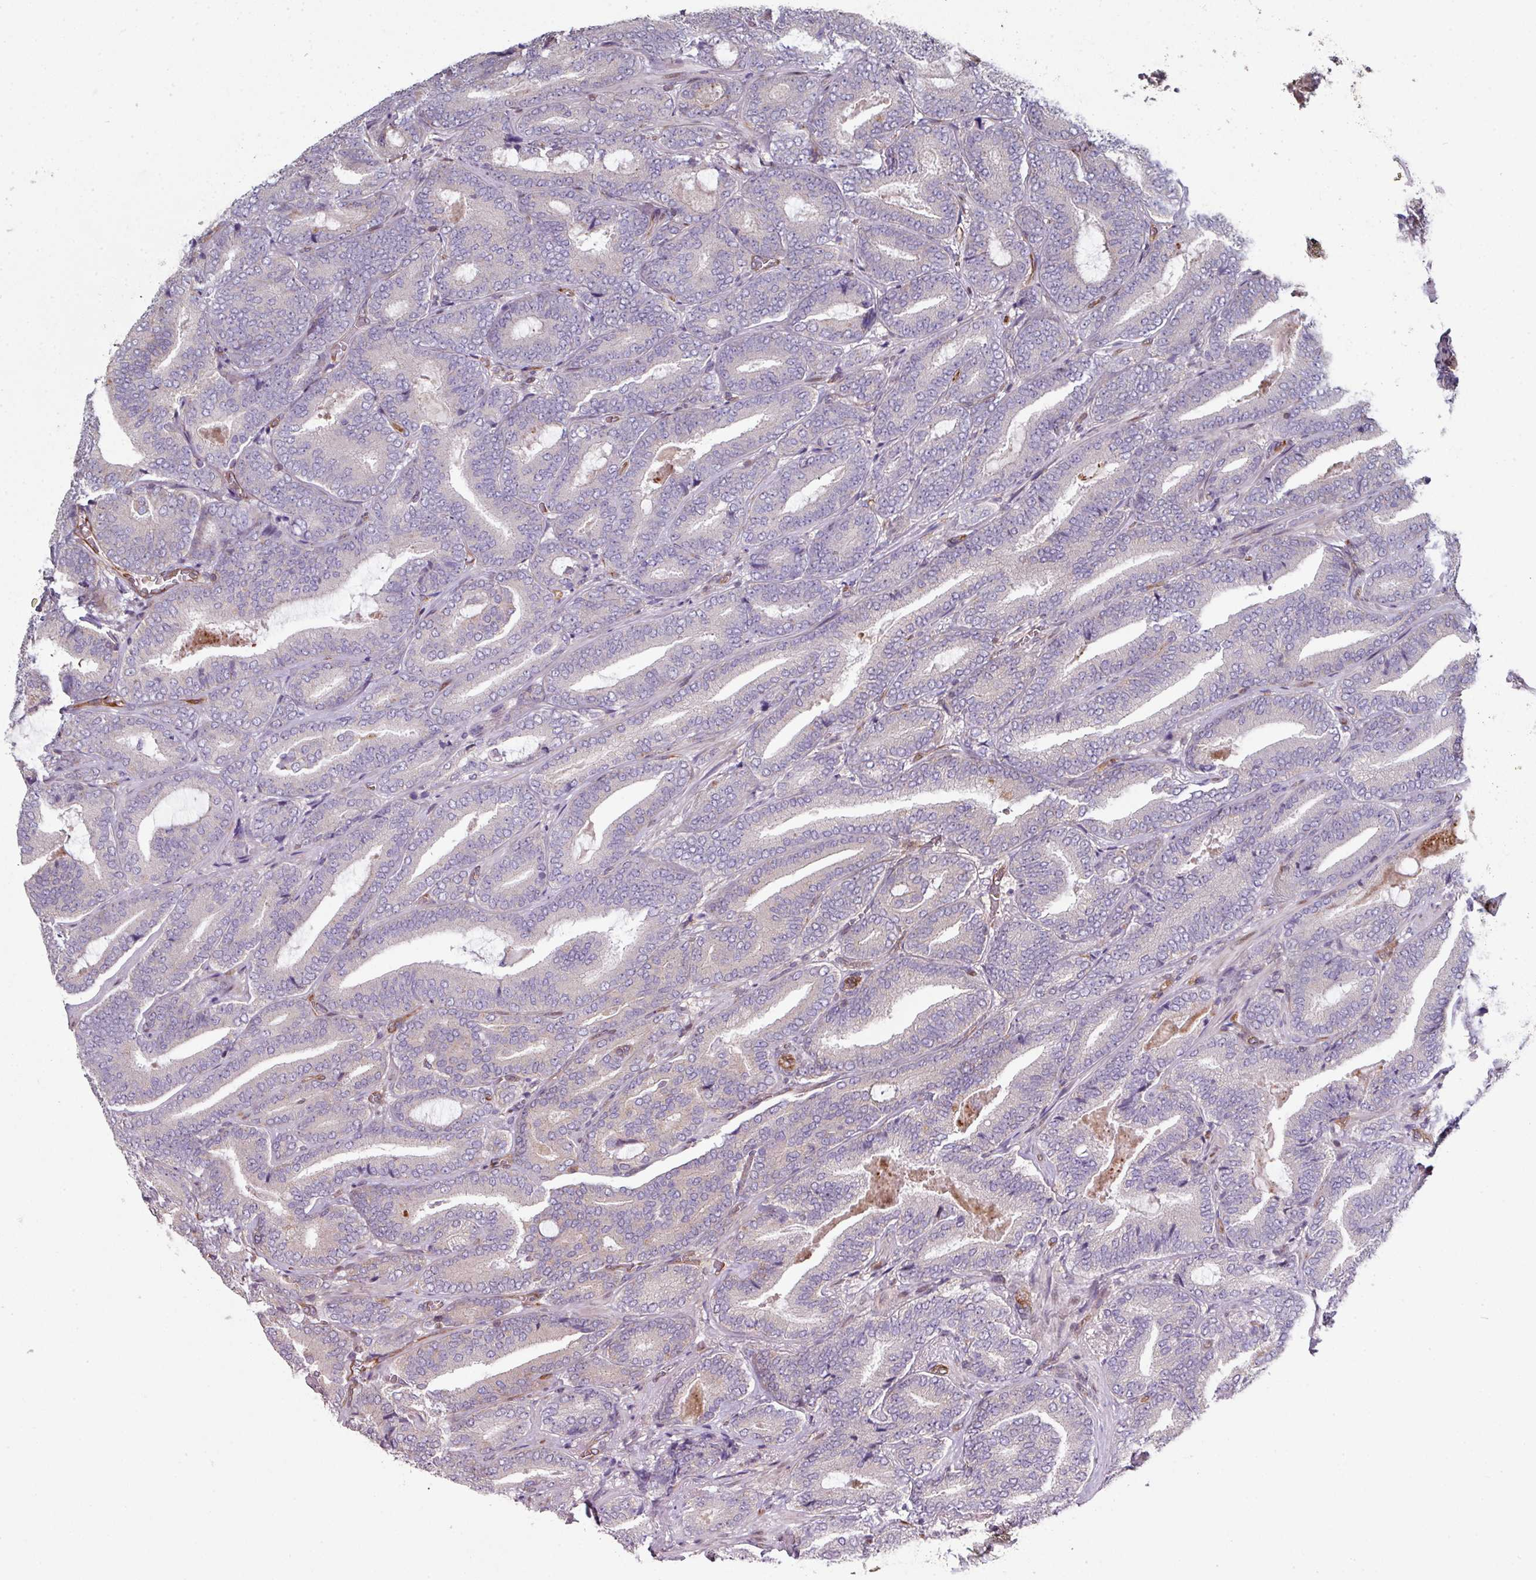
{"staining": {"intensity": "negative", "quantity": "none", "location": "none"}, "tissue": "prostate cancer", "cell_type": "Tumor cells", "image_type": "cancer", "snomed": [{"axis": "morphology", "description": "Adenocarcinoma, Low grade"}, {"axis": "topography", "description": "Prostate and seminal vesicle, NOS"}], "caption": "Tumor cells show no significant protein expression in prostate adenocarcinoma (low-grade). (IHC, brightfield microscopy, high magnification).", "gene": "ANO9", "patient": {"sex": "male", "age": 61}}